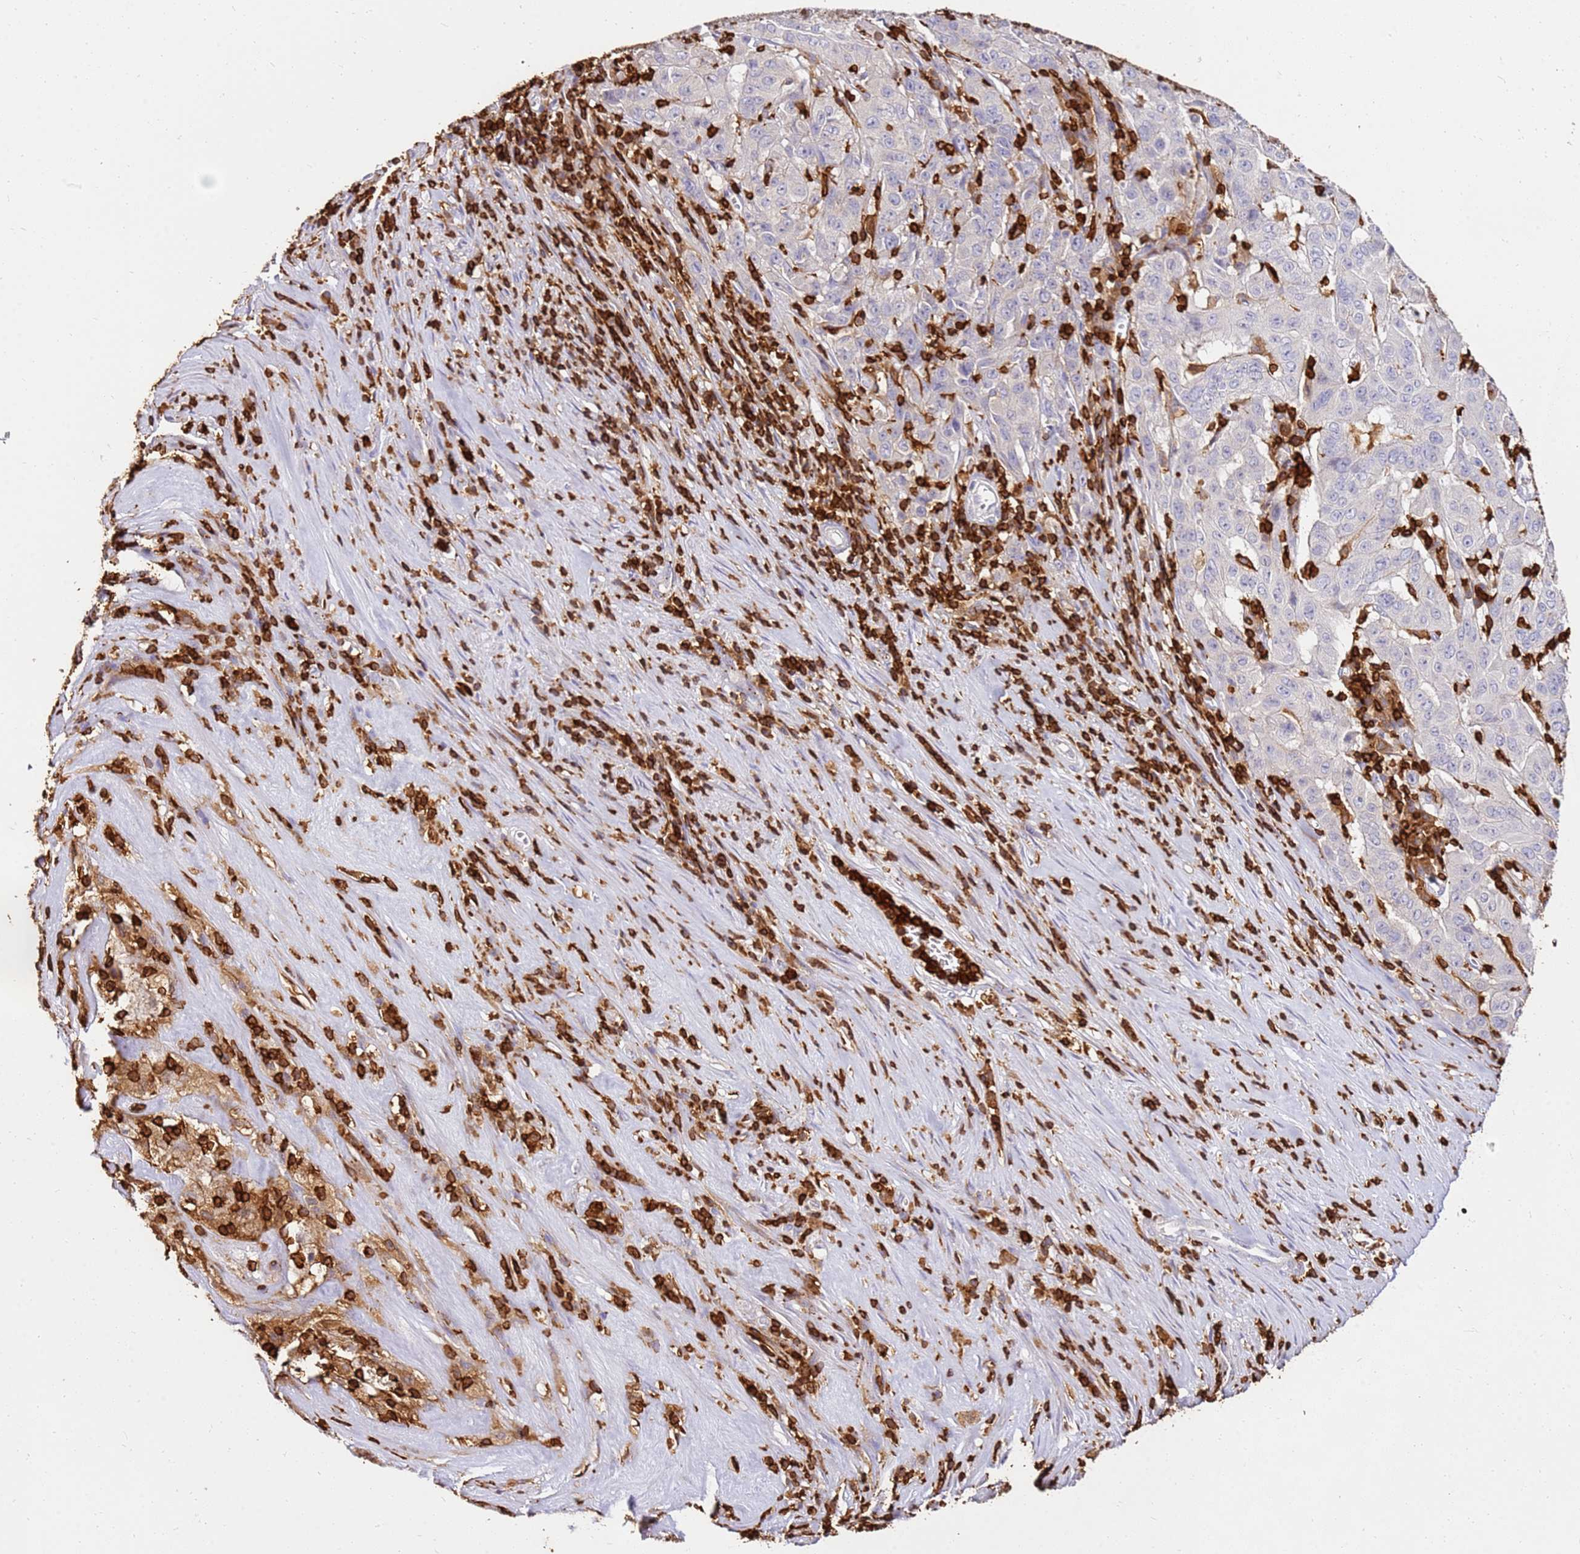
{"staining": {"intensity": "negative", "quantity": "none", "location": "none"}, "tissue": "pancreatic cancer", "cell_type": "Tumor cells", "image_type": "cancer", "snomed": [{"axis": "morphology", "description": "Adenocarcinoma, NOS"}, {"axis": "topography", "description": "Pancreas"}], "caption": "High power microscopy micrograph of an immunohistochemistry photomicrograph of adenocarcinoma (pancreatic), revealing no significant positivity in tumor cells.", "gene": "CORO1A", "patient": {"sex": "male", "age": 63}}